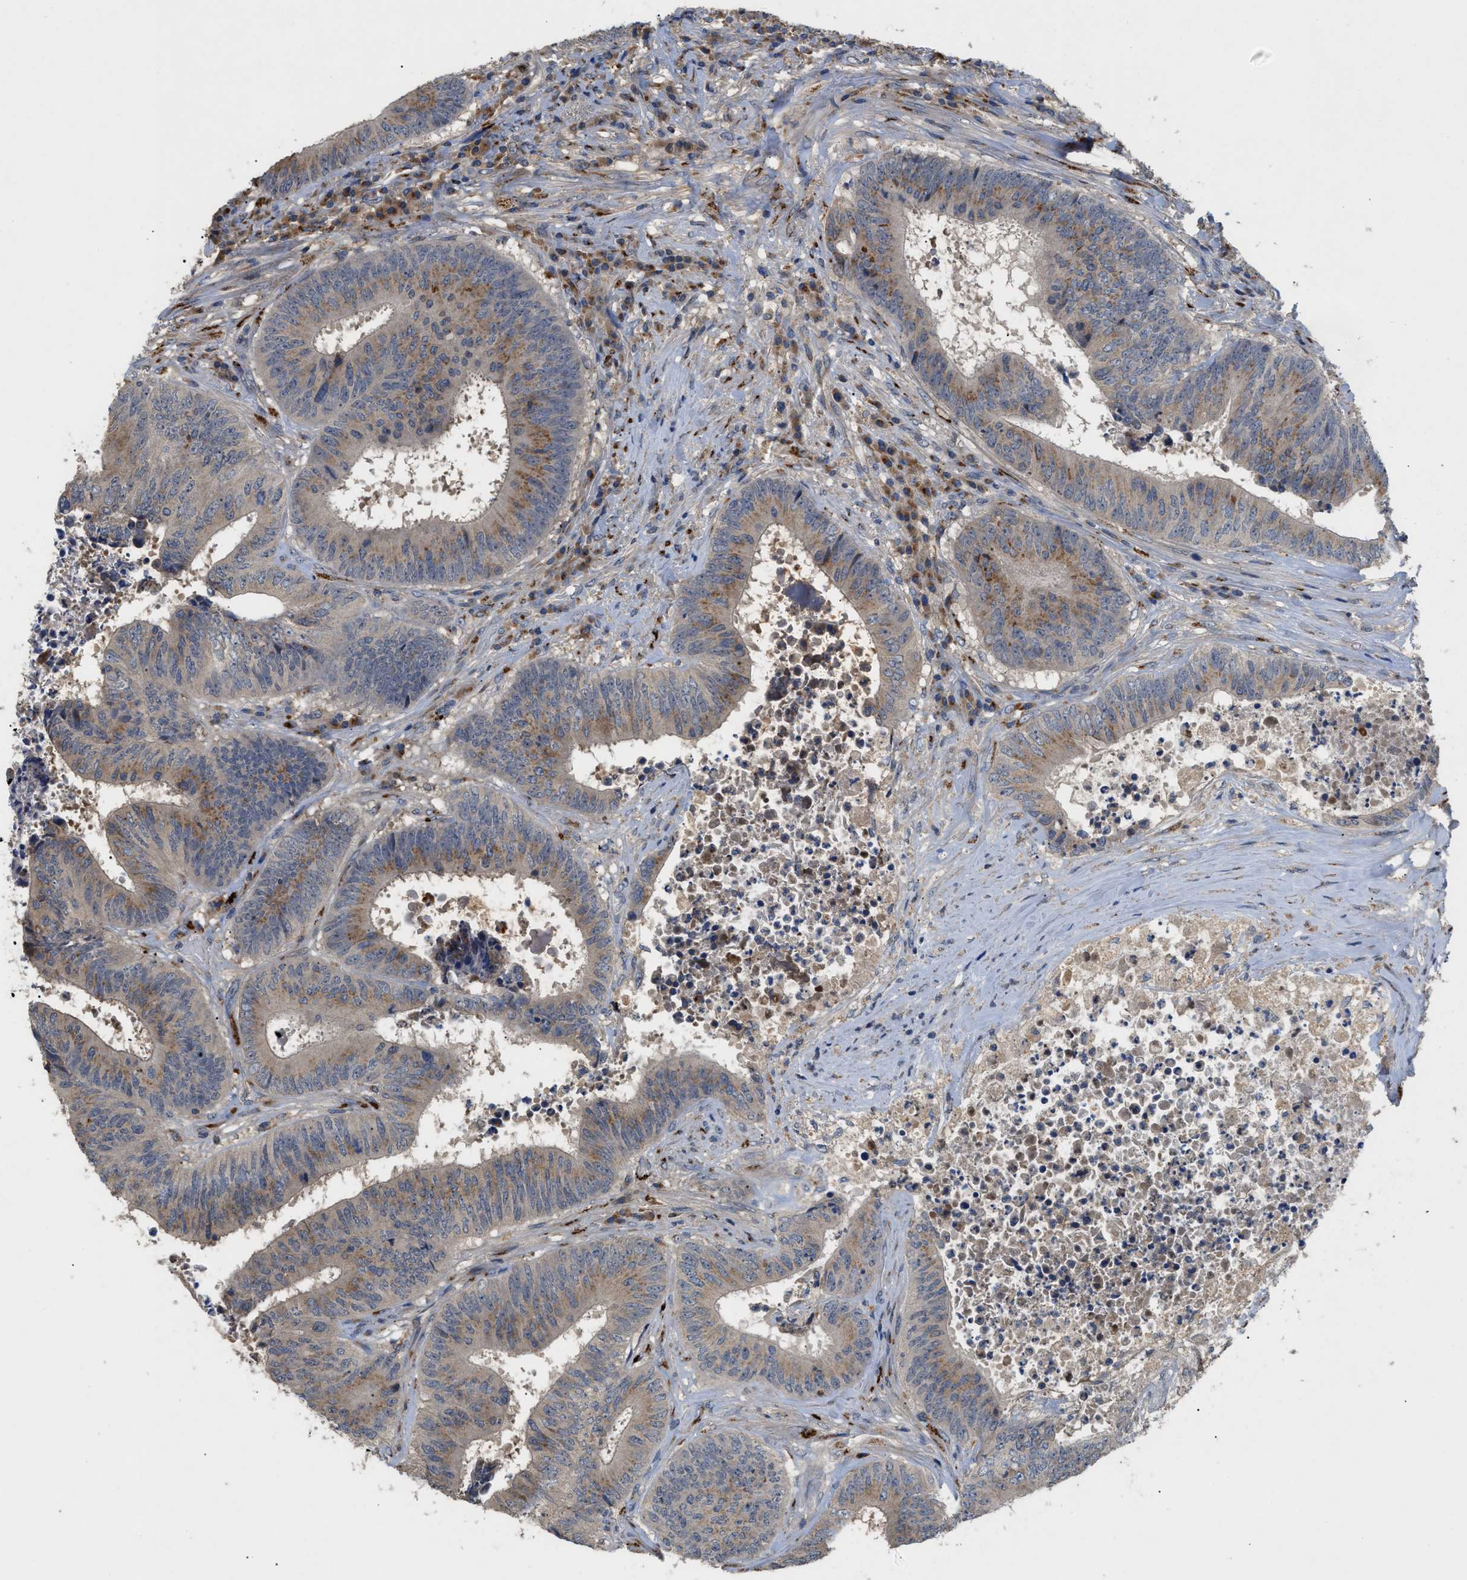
{"staining": {"intensity": "moderate", "quantity": ">75%", "location": "cytoplasmic/membranous"}, "tissue": "colorectal cancer", "cell_type": "Tumor cells", "image_type": "cancer", "snomed": [{"axis": "morphology", "description": "Adenocarcinoma, NOS"}, {"axis": "topography", "description": "Rectum"}], "caption": "Colorectal cancer tissue displays moderate cytoplasmic/membranous expression in about >75% of tumor cells, visualized by immunohistochemistry. Using DAB (brown) and hematoxylin (blue) stains, captured at high magnification using brightfield microscopy.", "gene": "SIK2", "patient": {"sex": "male", "age": 72}}